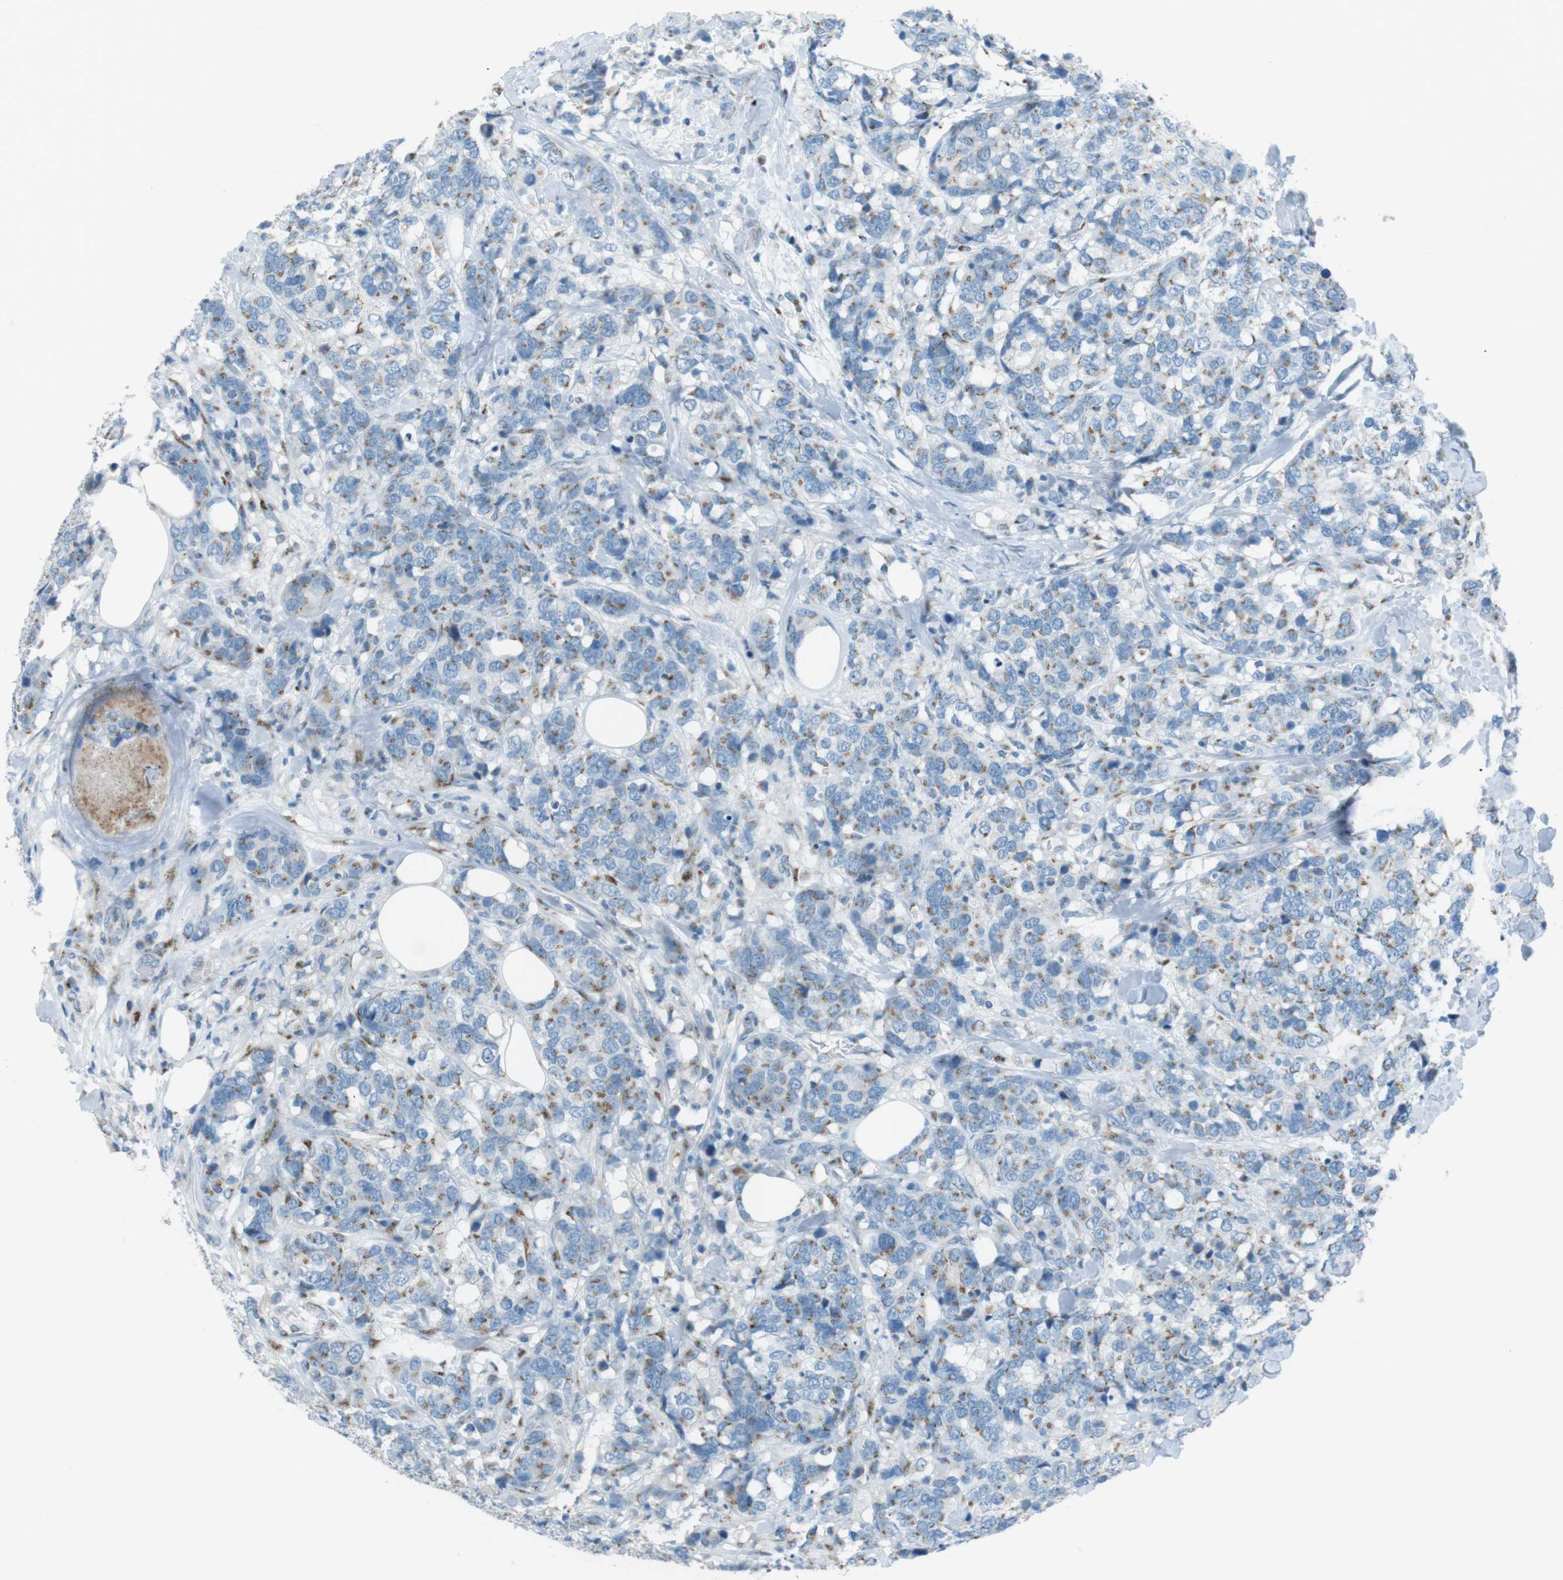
{"staining": {"intensity": "moderate", "quantity": "25%-75%", "location": "cytoplasmic/membranous"}, "tissue": "breast cancer", "cell_type": "Tumor cells", "image_type": "cancer", "snomed": [{"axis": "morphology", "description": "Lobular carcinoma"}, {"axis": "topography", "description": "Breast"}], "caption": "DAB immunohistochemical staining of human lobular carcinoma (breast) demonstrates moderate cytoplasmic/membranous protein staining in approximately 25%-75% of tumor cells. (IHC, brightfield microscopy, high magnification).", "gene": "TXNDC15", "patient": {"sex": "female", "age": 59}}